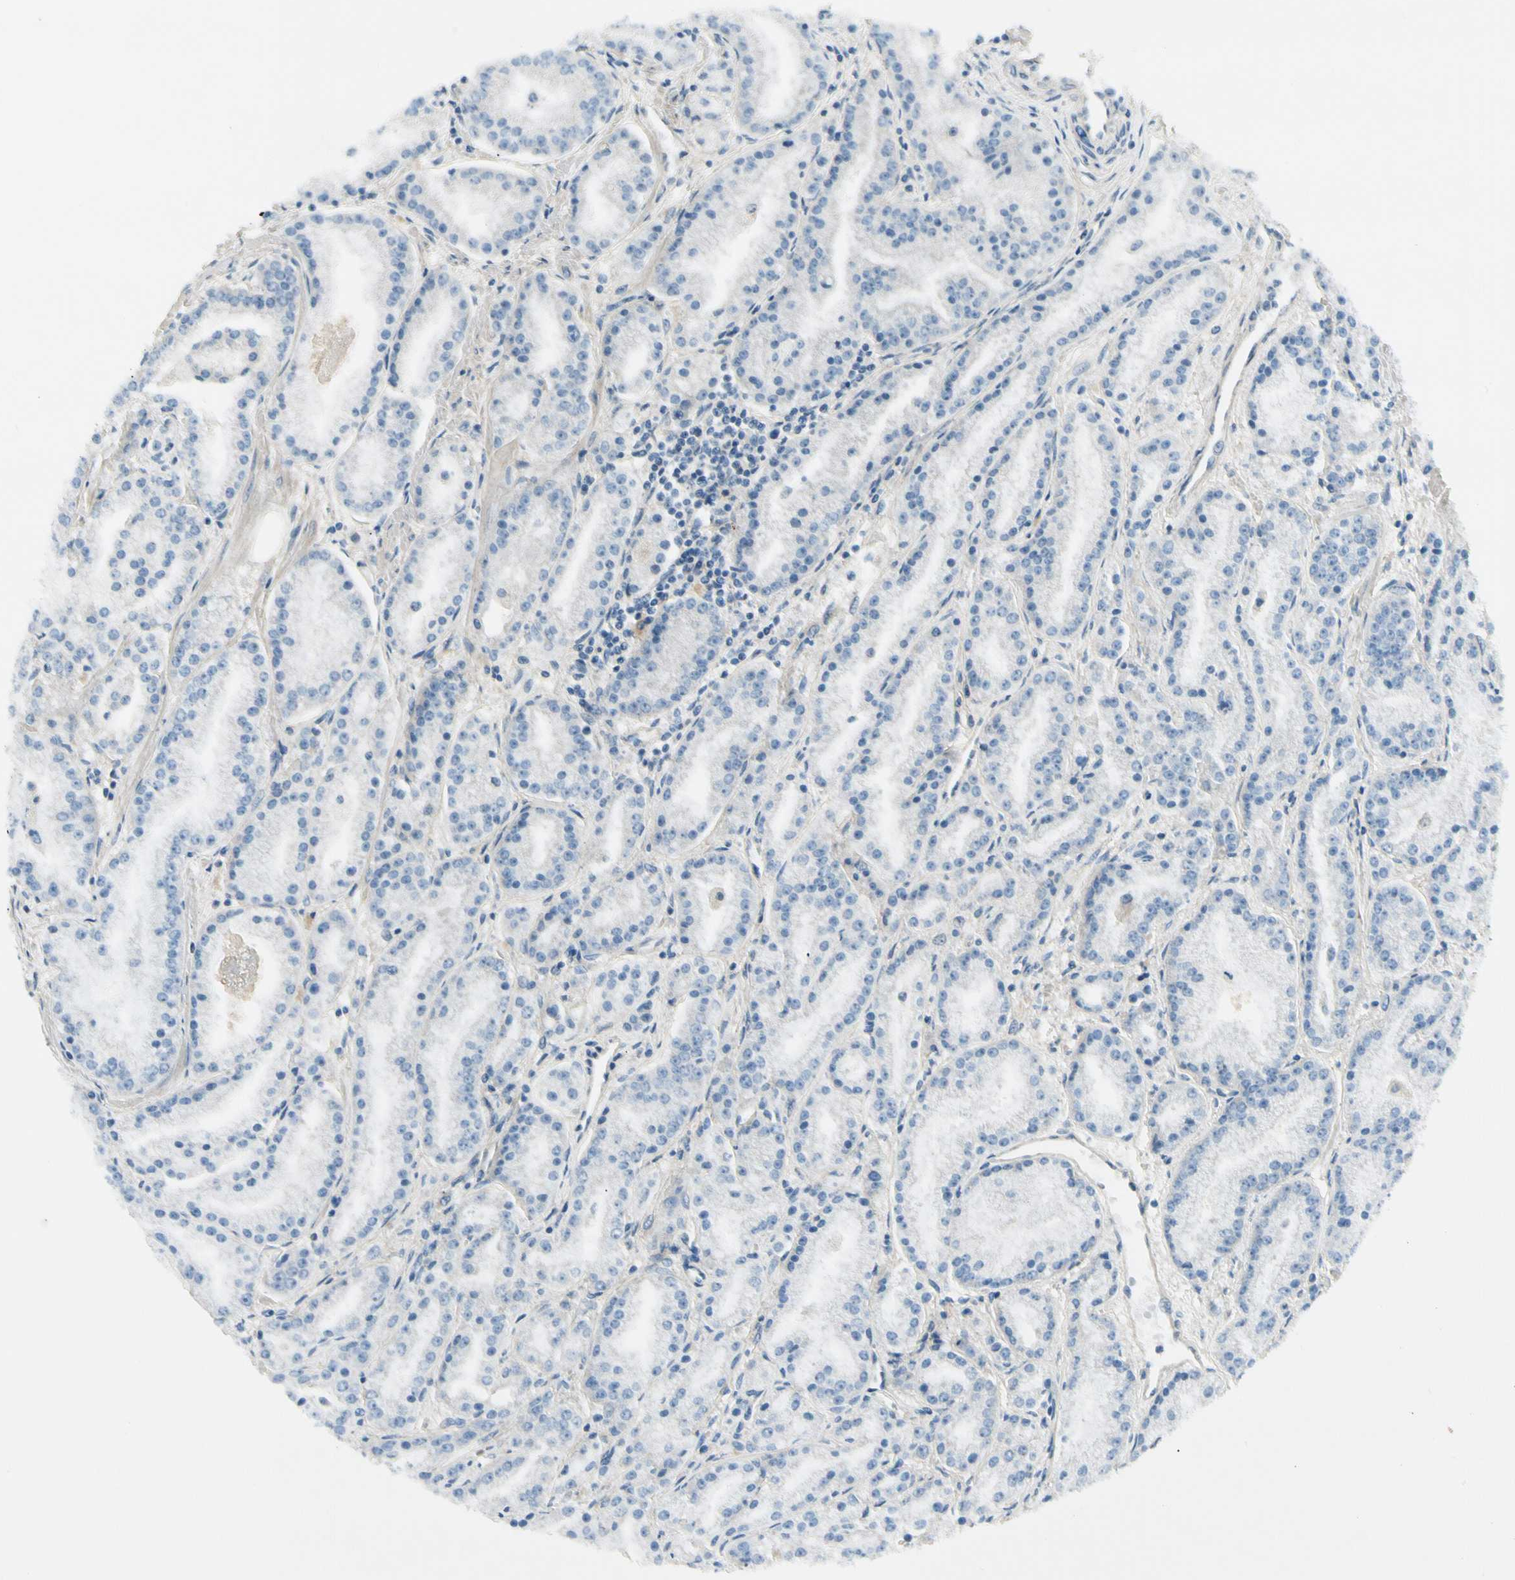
{"staining": {"intensity": "negative", "quantity": "none", "location": "none"}, "tissue": "prostate cancer", "cell_type": "Tumor cells", "image_type": "cancer", "snomed": [{"axis": "morphology", "description": "Adenocarcinoma, High grade"}, {"axis": "topography", "description": "Prostate"}], "caption": "Tumor cells show no significant protein staining in prostate high-grade adenocarcinoma. Nuclei are stained in blue.", "gene": "CCL4", "patient": {"sex": "male", "age": 61}}